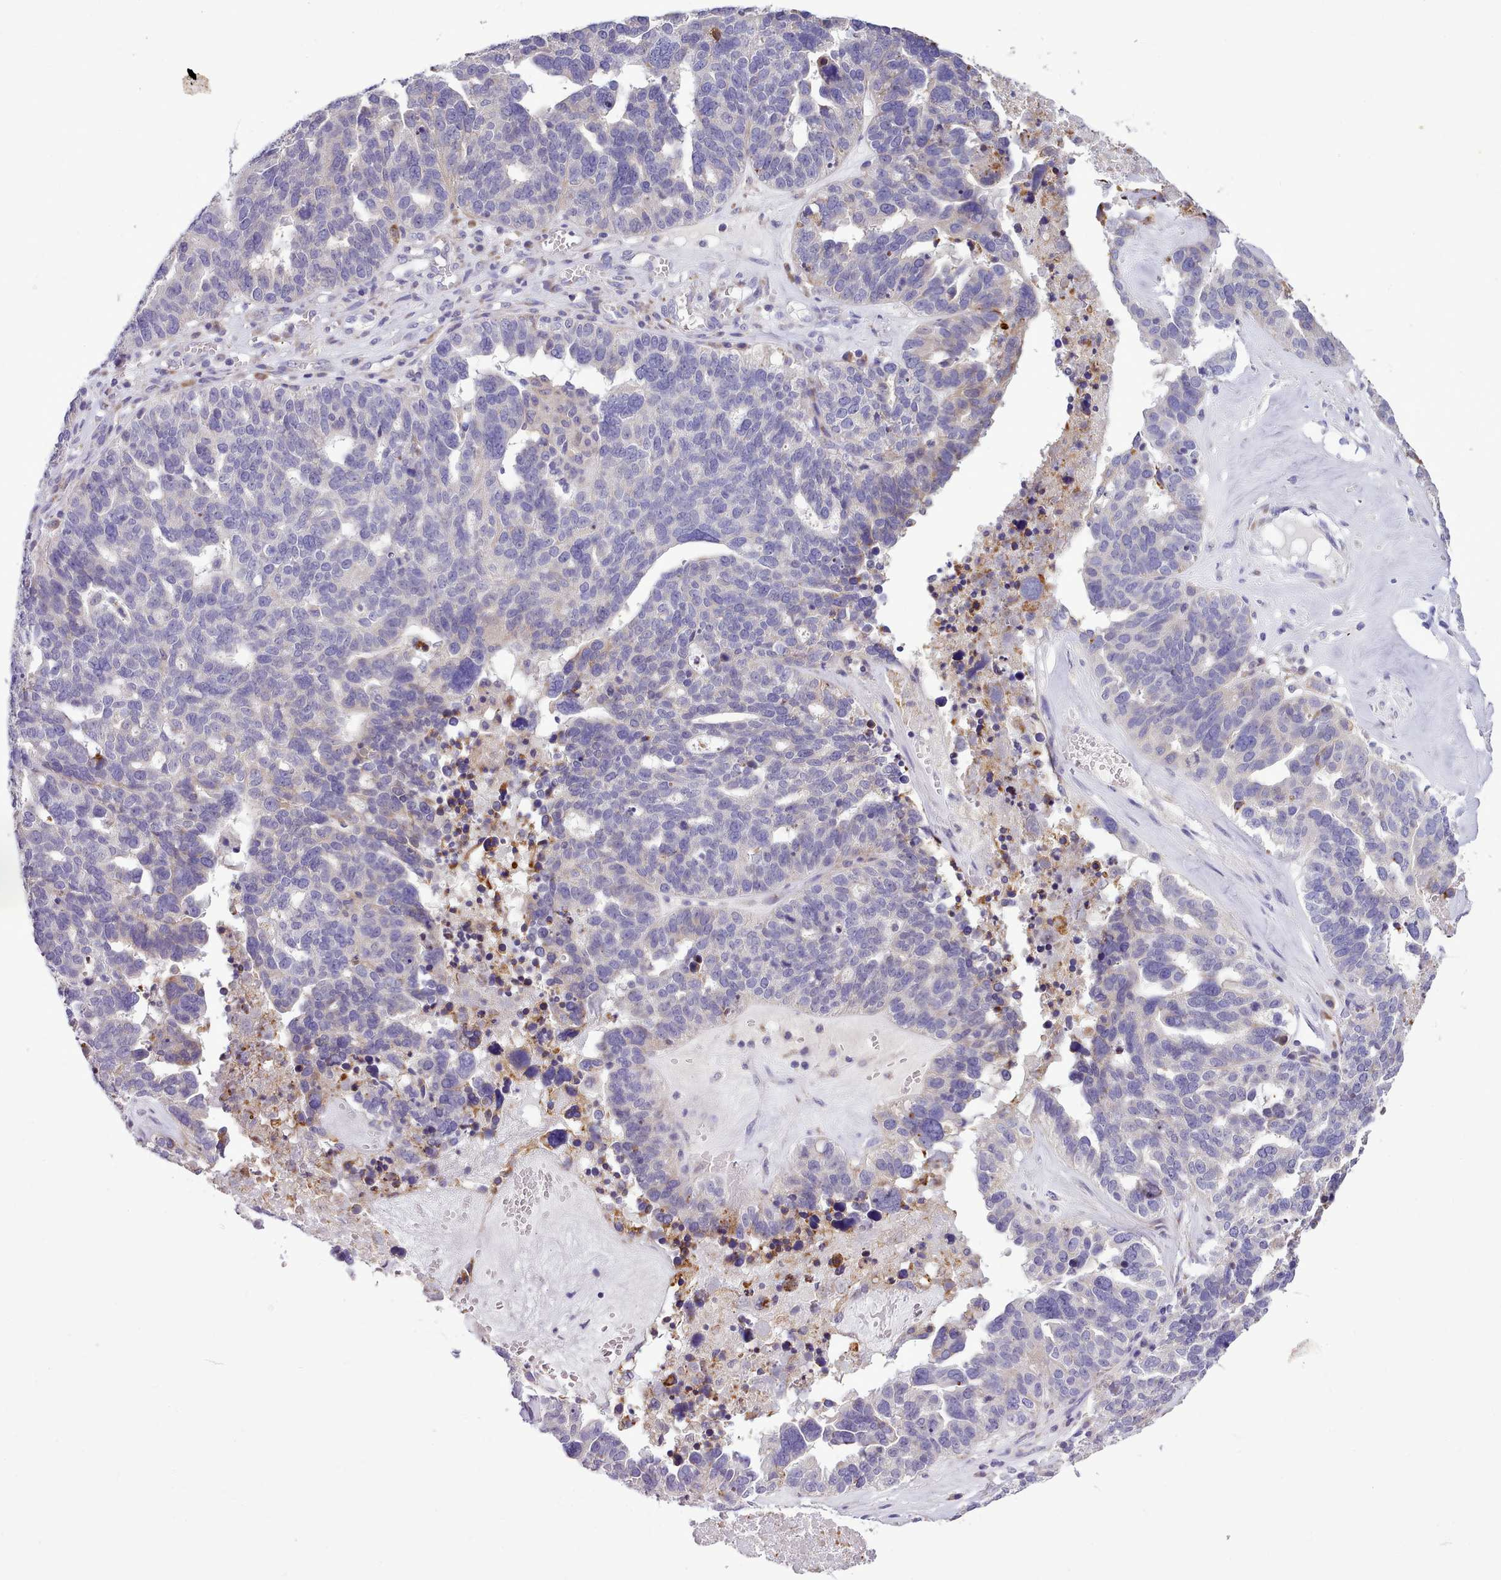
{"staining": {"intensity": "negative", "quantity": "none", "location": "none"}, "tissue": "ovarian cancer", "cell_type": "Tumor cells", "image_type": "cancer", "snomed": [{"axis": "morphology", "description": "Cystadenocarcinoma, serous, NOS"}, {"axis": "topography", "description": "Ovary"}], "caption": "This is an IHC photomicrograph of serous cystadenocarcinoma (ovarian). There is no staining in tumor cells.", "gene": "FAM83E", "patient": {"sex": "female", "age": 59}}